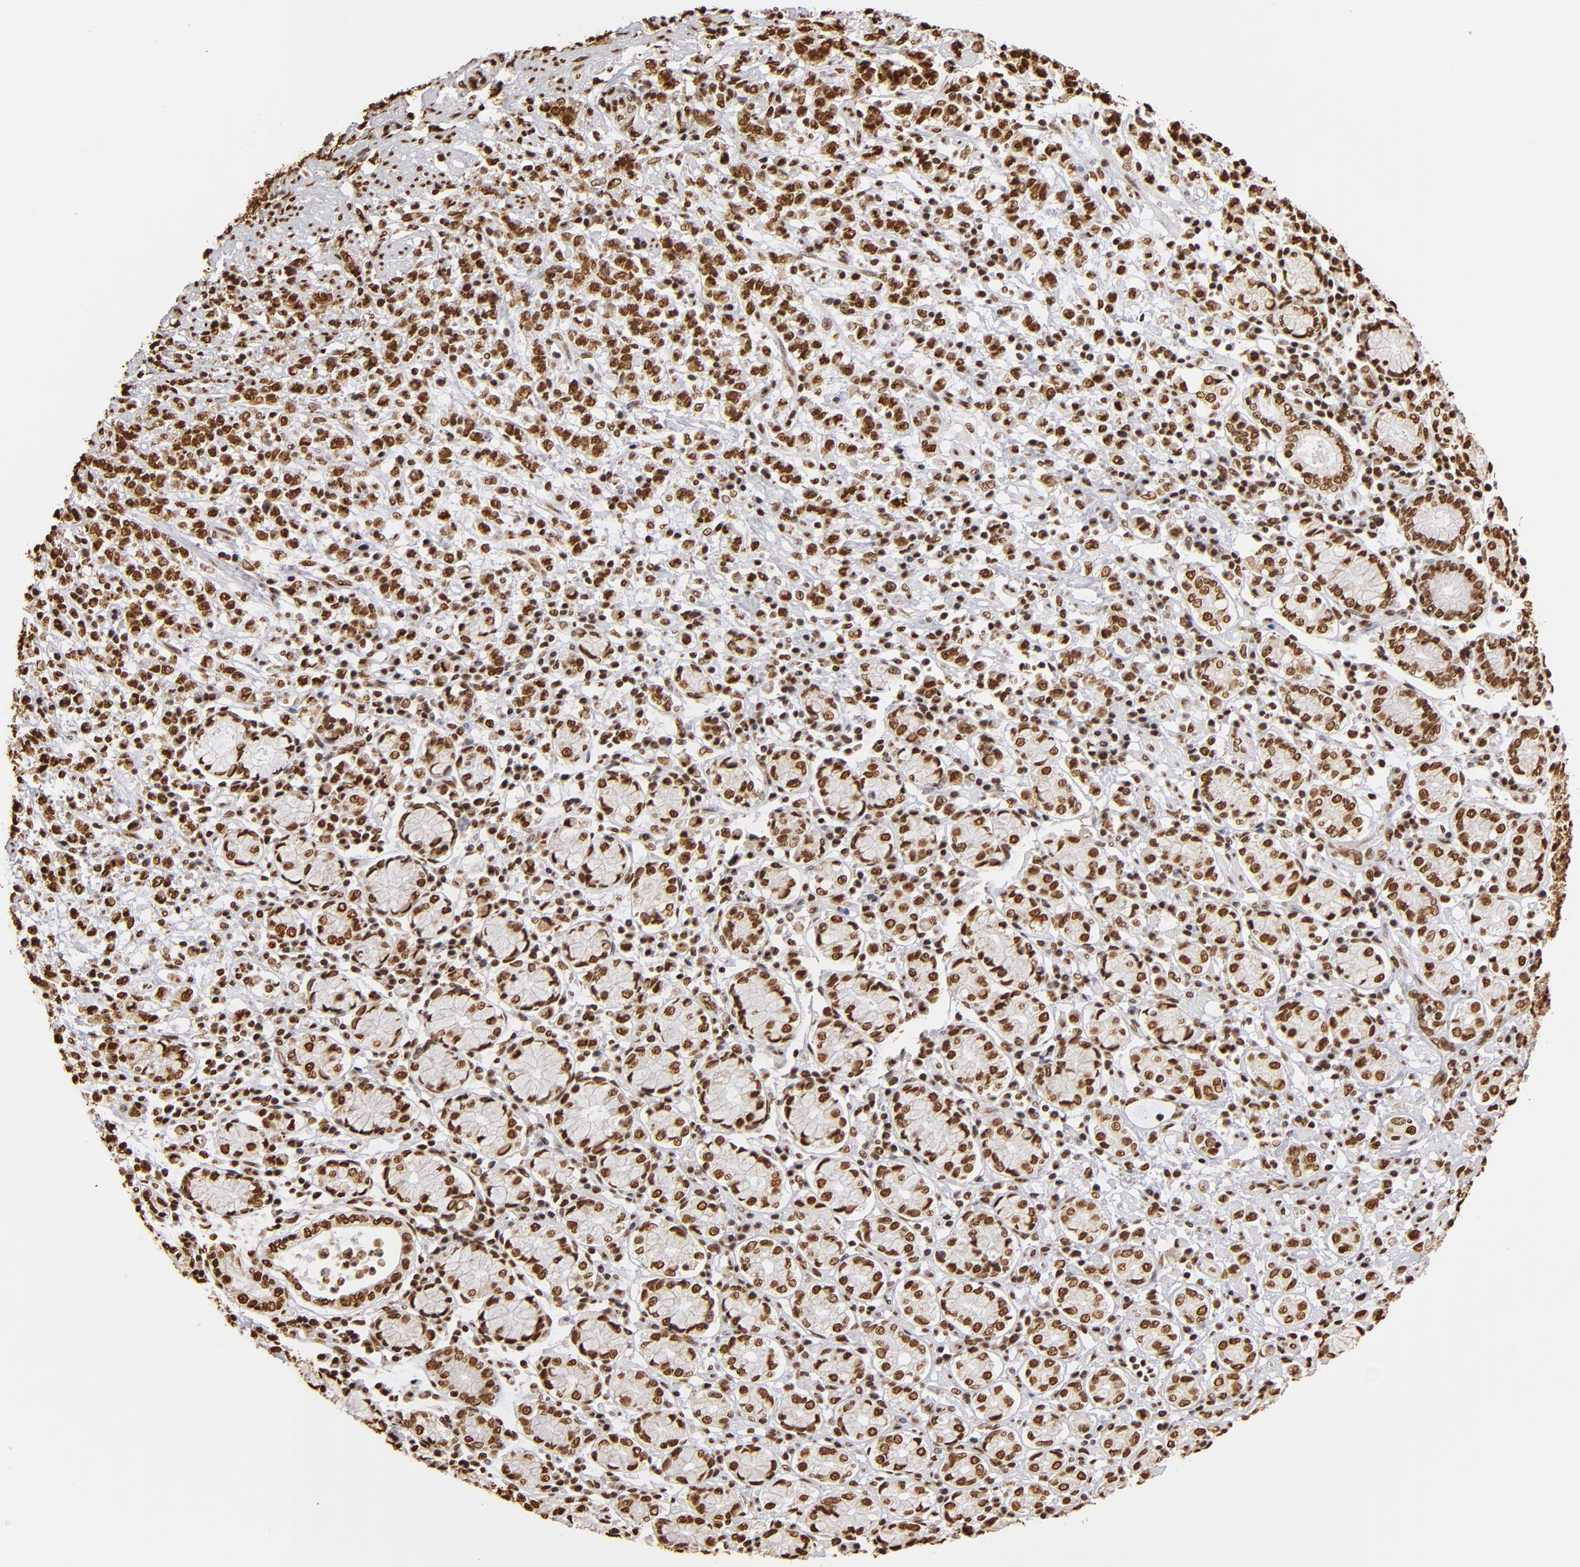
{"staining": {"intensity": "strong", "quantity": ">75%", "location": "nuclear"}, "tissue": "stomach cancer", "cell_type": "Tumor cells", "image_type": "cancer", "snomed": [{"axis": "morphology", "description": "Adenocarcinoma, NOS"}, {"axis": "topography", "description": "Stomach, lower"}], "caption": "Immunohistochemical staining of stomach cancer displays high levels of strong nuclear positivity in approximately >75% of tumor cells.", "gene": "ILF3", "patient": {"sex": "male", "age": 88}}